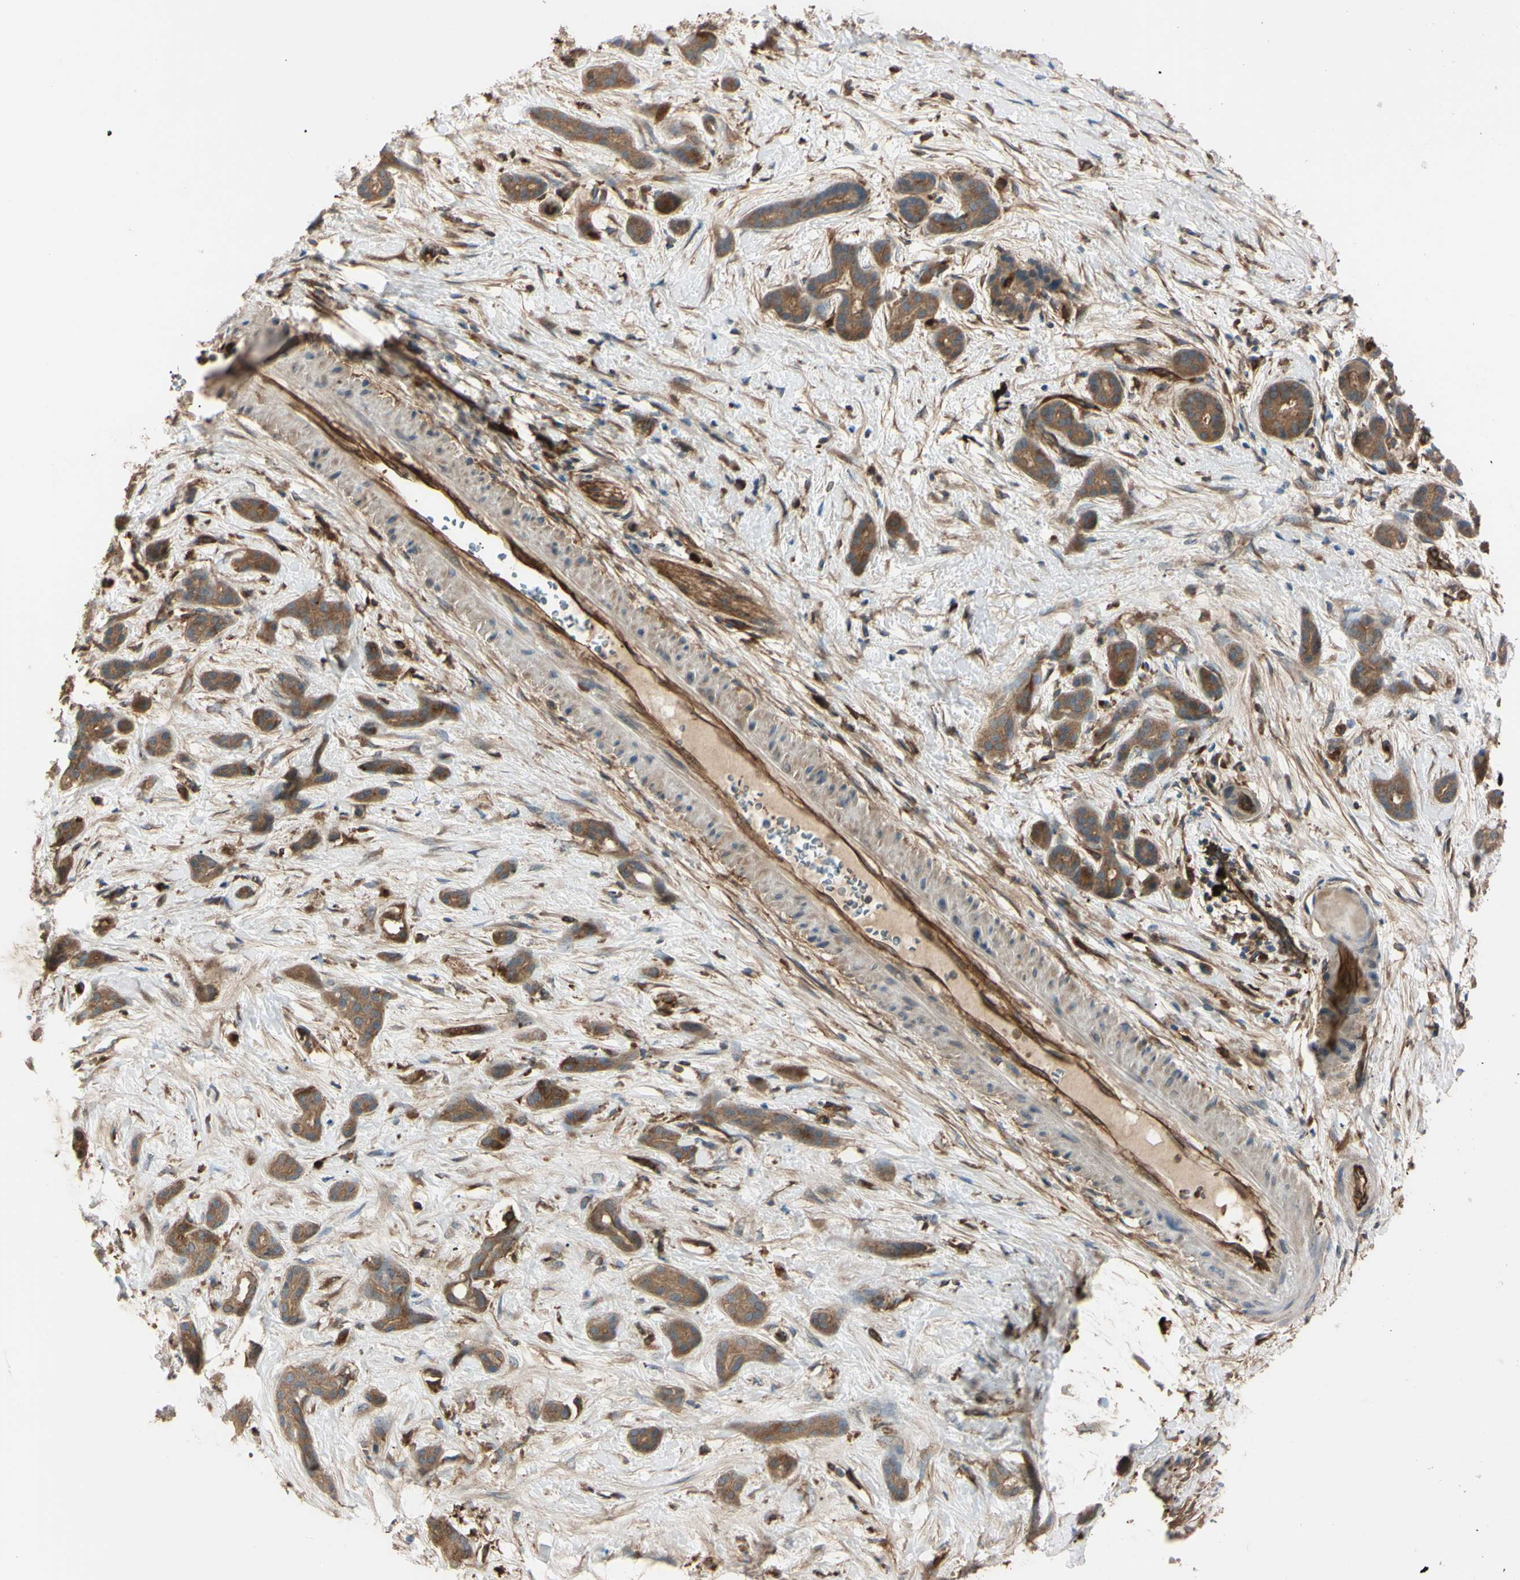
{"staining": {"intensity": "moderate", "quantity": ">75%", "location": "cytoplasmic/membranous"}, "tissue": "pancreatic cancer", "cell_type": "Tumor cells", "image_type": "cancer", "snomed": [{"axis": "morphology", "description": "Adenocarcinoma, NOS"}, {"axis": "topography", "description": "Pancreas"}], "caption": "Immunohistochemistry histopathology image of pancreatic adenocarcinoma stained for a protein (brown), which demonstrates medium levels of moderate cytoplasmic/membranous positivity in about >75% of tumor cells.", "gene": "PTPN12", "patient": {"sex": "male", "age": 41}}